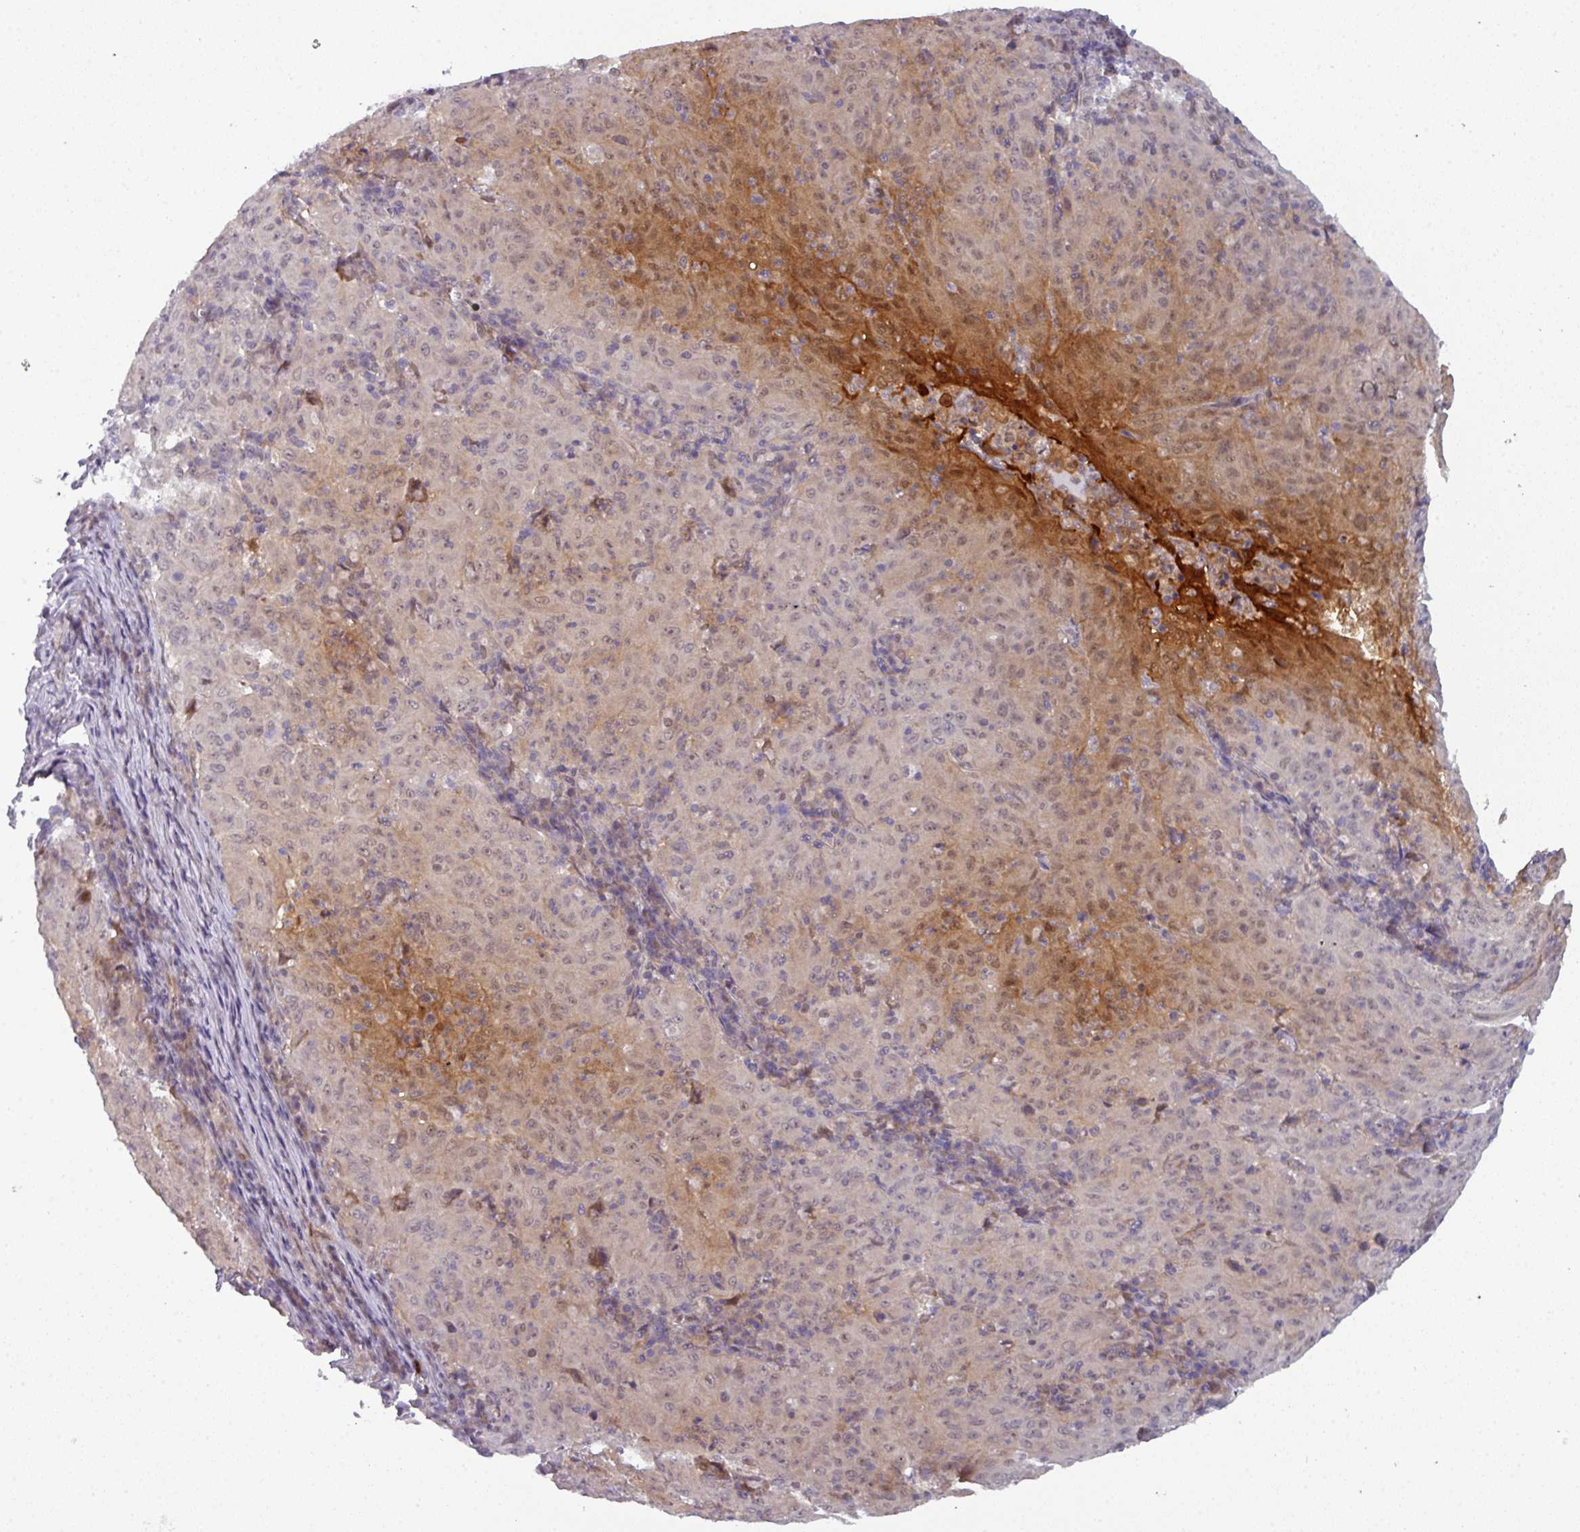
{"staining": {"intensity": "moderate", "quantity": "<25%", "location": "cytoplasmic/membranous,nuclear"}, "tissue": "pancreatic cancer", "cell_type": "Tumor cells", "image_type": "cancer", "snomed": [{"axis": "morphology", "description": "Adenocarcinoma, NOS"}, {"axis": "topography", "description": "Pancreas"}], "caption": "Pancreatic cancer stained with DAB (3,3'-diaminobenzidine) immunohistochemistry reveals low levels of moderate cytoplasmic/membranous and nuclear positivity in about <25% of tumor cells.", "gene": "PRAMEF12", "patient": {"sex": "male", "age": 63}}